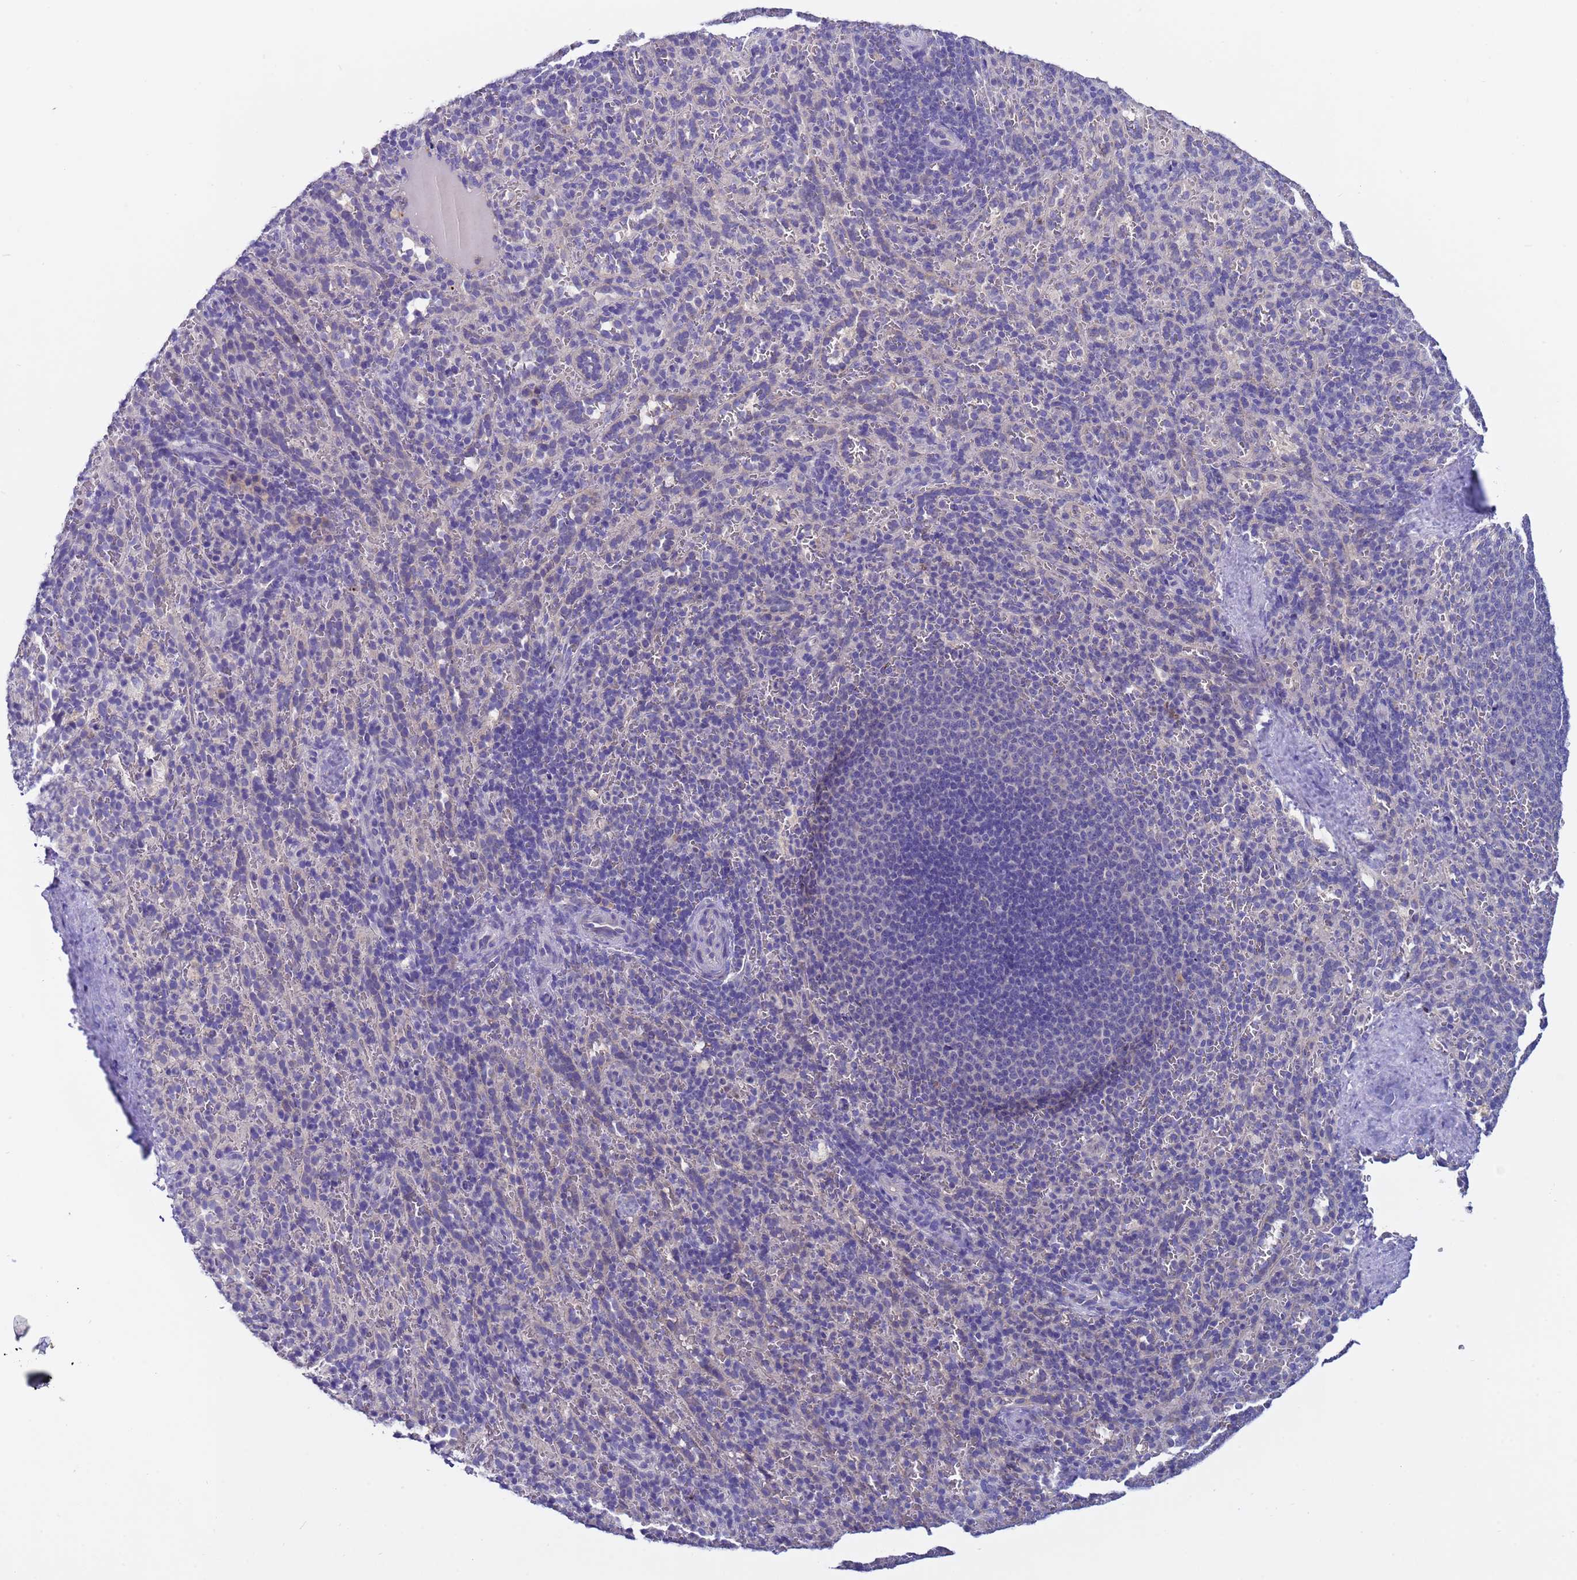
{"staining": {"intensity": "negative", "quantity": "none", "location": "none"}, "tissue": "spleen", "cell_type": "Cells in red pulp", "image_type": "normal", "snomed": [{"axis": "morphology", "description": "Normal tissue, NOS"}, {"axis": "topography", "description": "Spleen"}], "caption": "Cells in red pulp show no significant protein staining in normal spleen. Brightfield microscopy of immunohistochemistry stained with DAB (3,3'-diaminobenzidine) (brown) and hematoxylin (blue), captured at high magnification.", "gene": "ZNF248", "patient": {"sex": "female", "age": 21}}